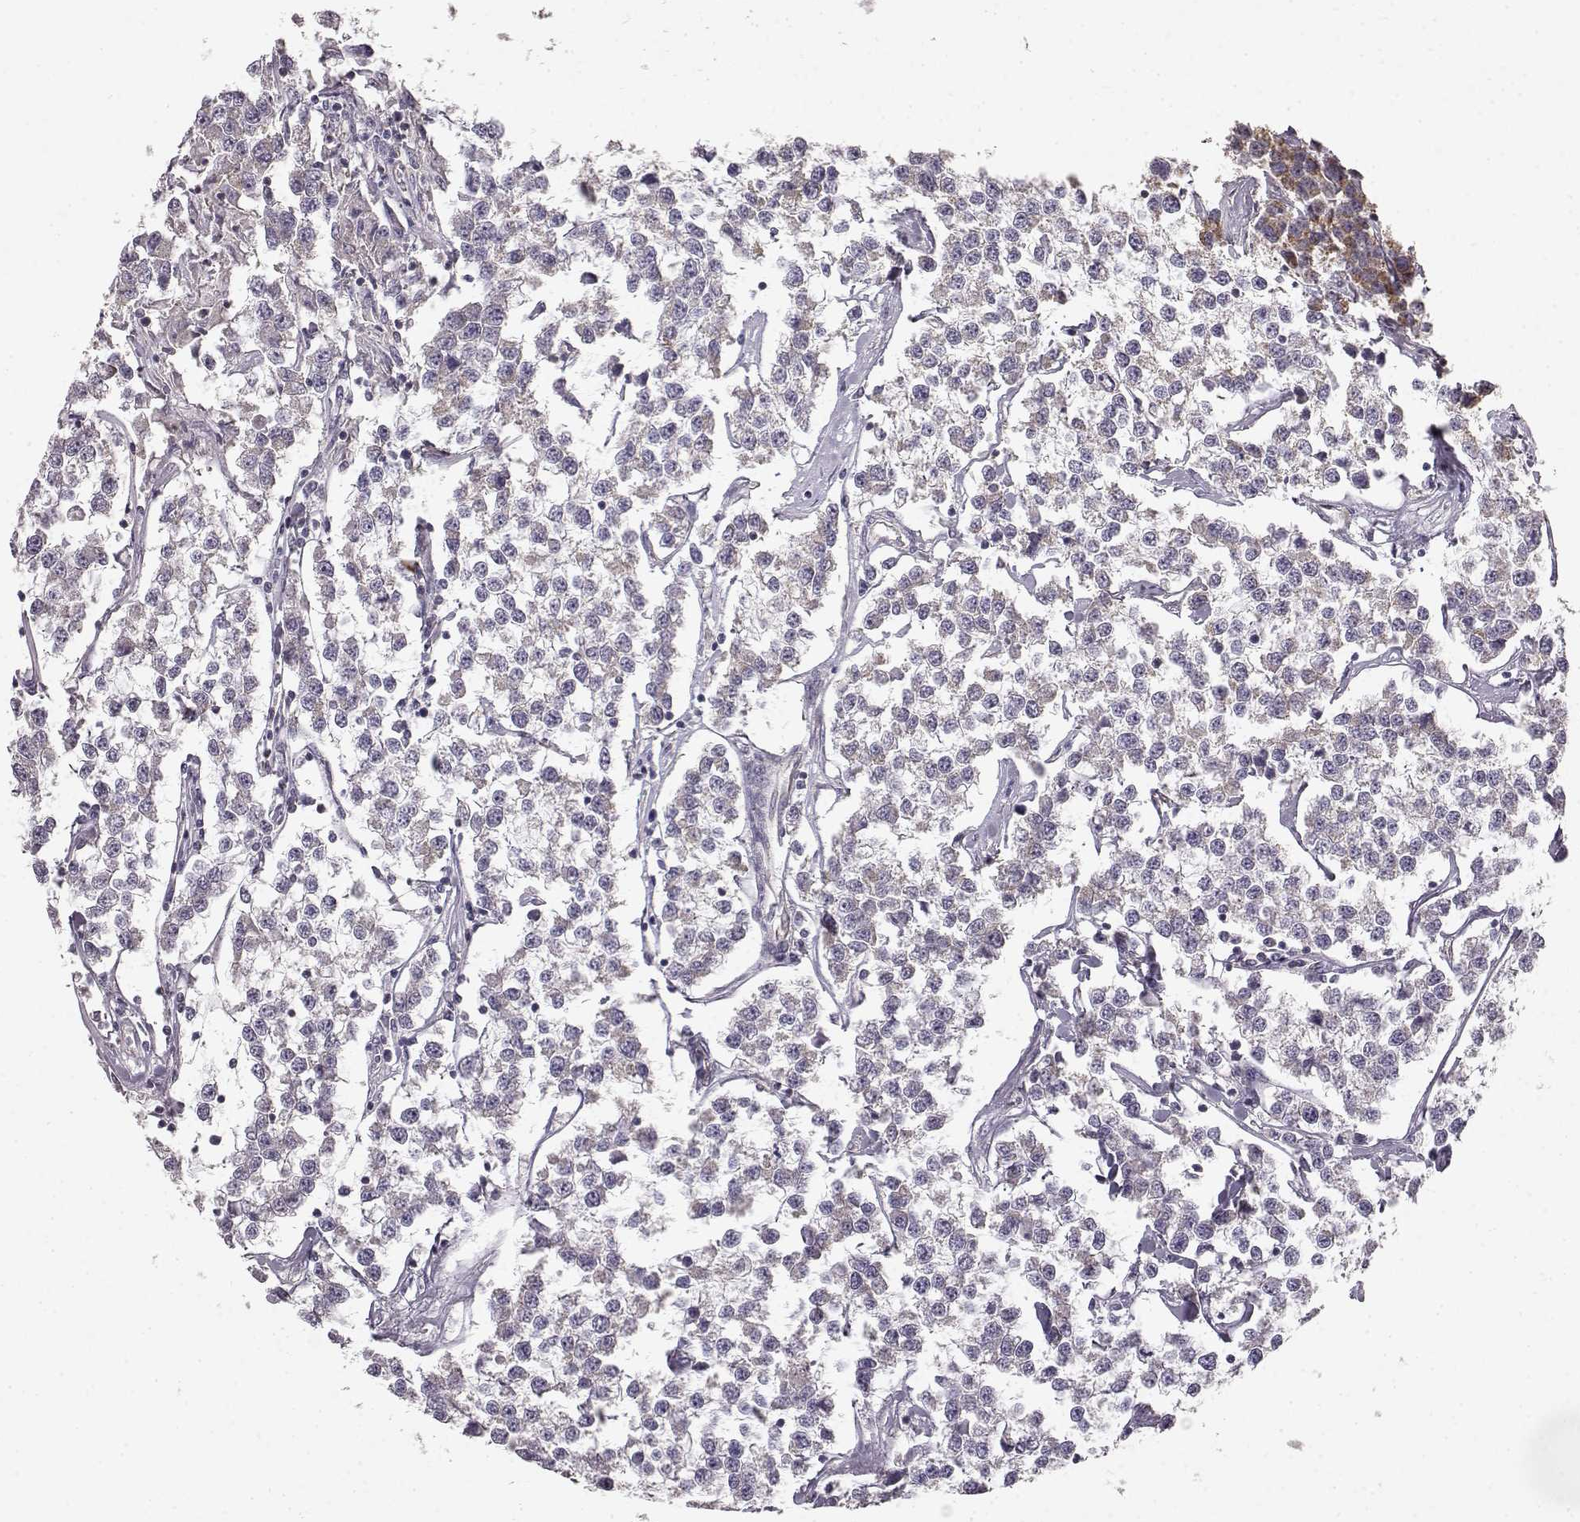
{"staining": {"intensity": "negative", "quantity": "none", "location": "none"}, "tissue": "testis cancer", "cell_type": "Tumor cells", "image_type": "cancer", "snomed": [{"axis": "morphology", "description": "Seminoma, NOS"}, {"axis": "topography", "description": "Testis"}], "caption": "Image shows no significant protein staining in tumor cells of seminoma (testis). (Immunohistochemistry, brightfield microscopy, high magnification).", "gene": "ERBB3", "patient": {"sex": "male", "age": 59}}